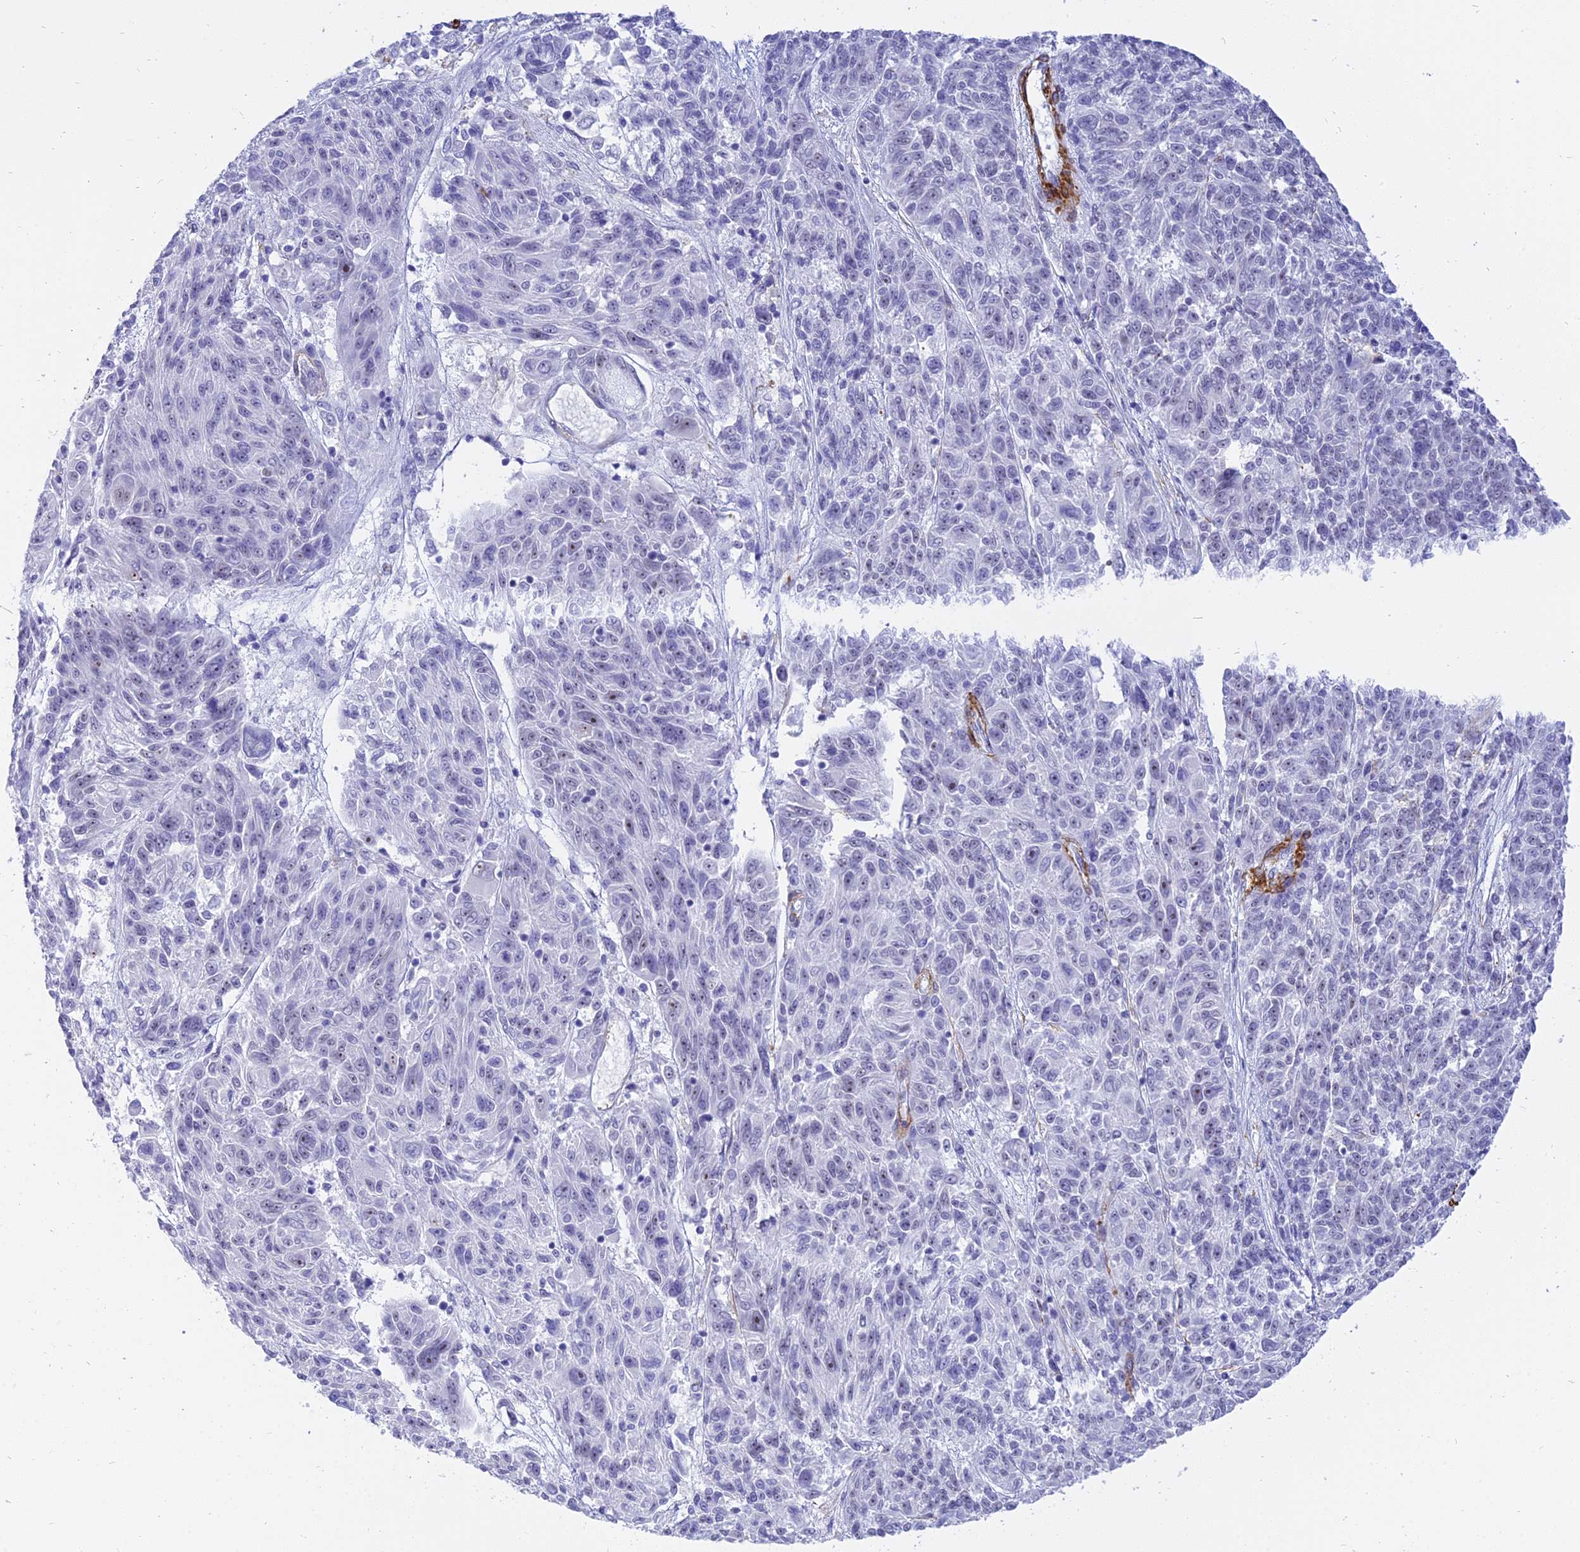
{"staining": {"intensity": "negative", "quantity": "none", "location": "none"}, "tissue": "melanoma", "cell_type": "Tumor cells", "image_type": "cancer", "snomed": [{"axis": "morphology", "description": "Malignant melanoma, NOS"}, {"axis": "topography", "description": "Skin"}], "caption": "Immunohistochemical staining of malignant melanoma reveals no significant staining in tumor cells.", "gene": "CENPV", "patient": {"sex": "male", "age": 53}}